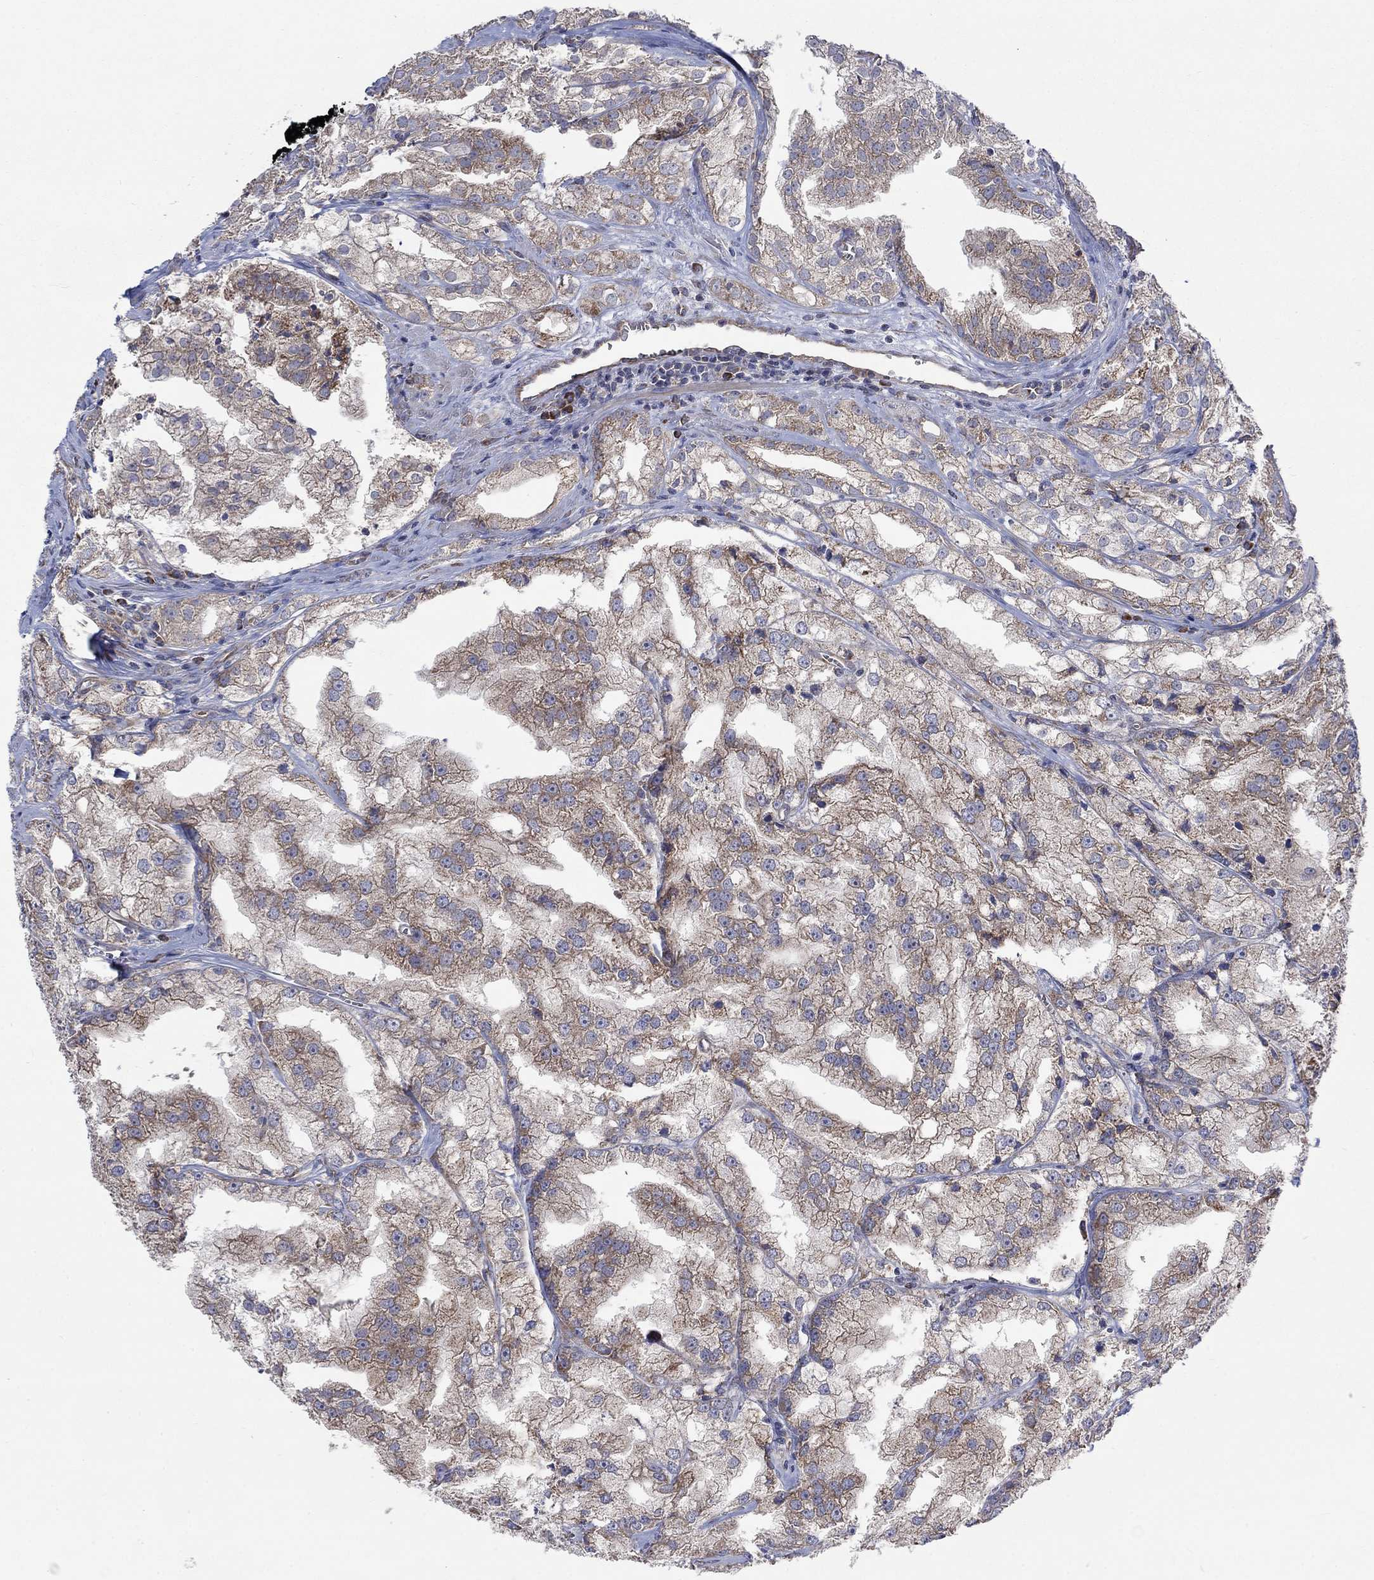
{"staining": {"intensity": "weak", "quantity": "25%-75%", "location": "cytoplasmic/membranous"}, "tissue": "prostate cancer", "cell_type": "Tumor cells", "image_type": "cancer", "snomed": [{"axis": "morphology", "description": "Adenocarcinoma, NOS"}, {"axis": "topography", "description": "Prostate"}], "caption": "Immunohistochemistry of adenocarcinoma (prostate) reveals low levels of weak cytoplasmic/membranous positivity in approximately 25%-75% of tumor cells.", "gene": "RPLP0", "patient": {"sex": "male", "age": 70}}